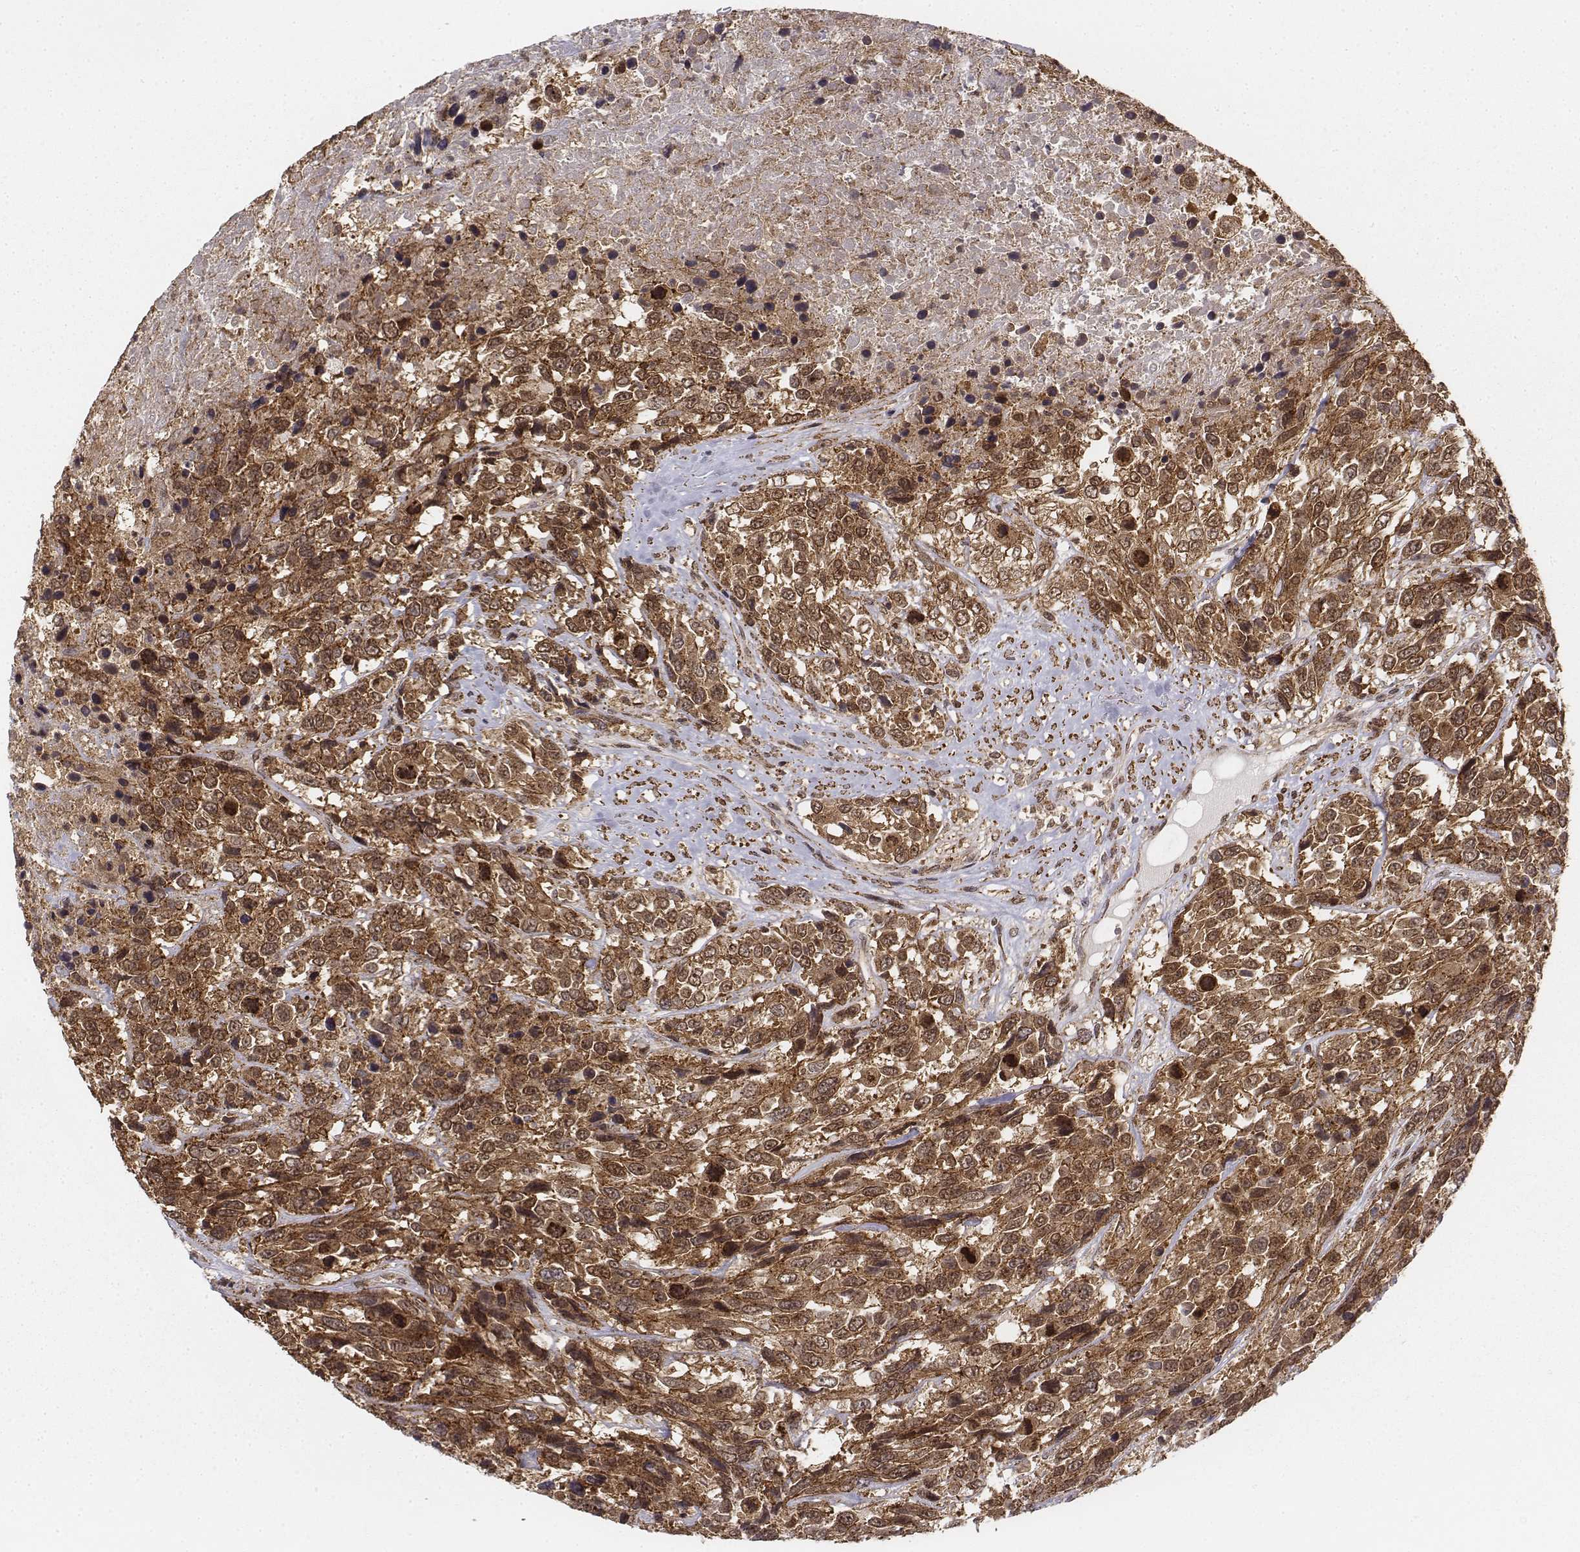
{"staining": {"intensity": "moderate", "quantity": ">75%", "location": "cytoplasmic/membranous,nuclear"}, "tissue": "urothelial cancer", "cell_type": "Tumor cells", "image_type": "cancer", "snomed": [{"axis": "morphology", "description": "Urothelial carcinoma, High grade"}, {"axis": "topography", "description": "Urinary bladder"}], "caption": "Urothelial cancer tissue reveals moderate cytoplasmic/membranous and nuclear positivity in approximately >75% of tumor cells, visualized by immunohistochemistry. (DAB IHC with brightfield microscopy, high magnification).", "gene": "ZFYVE19", "patient": {"sex": "female", "age": 70}}